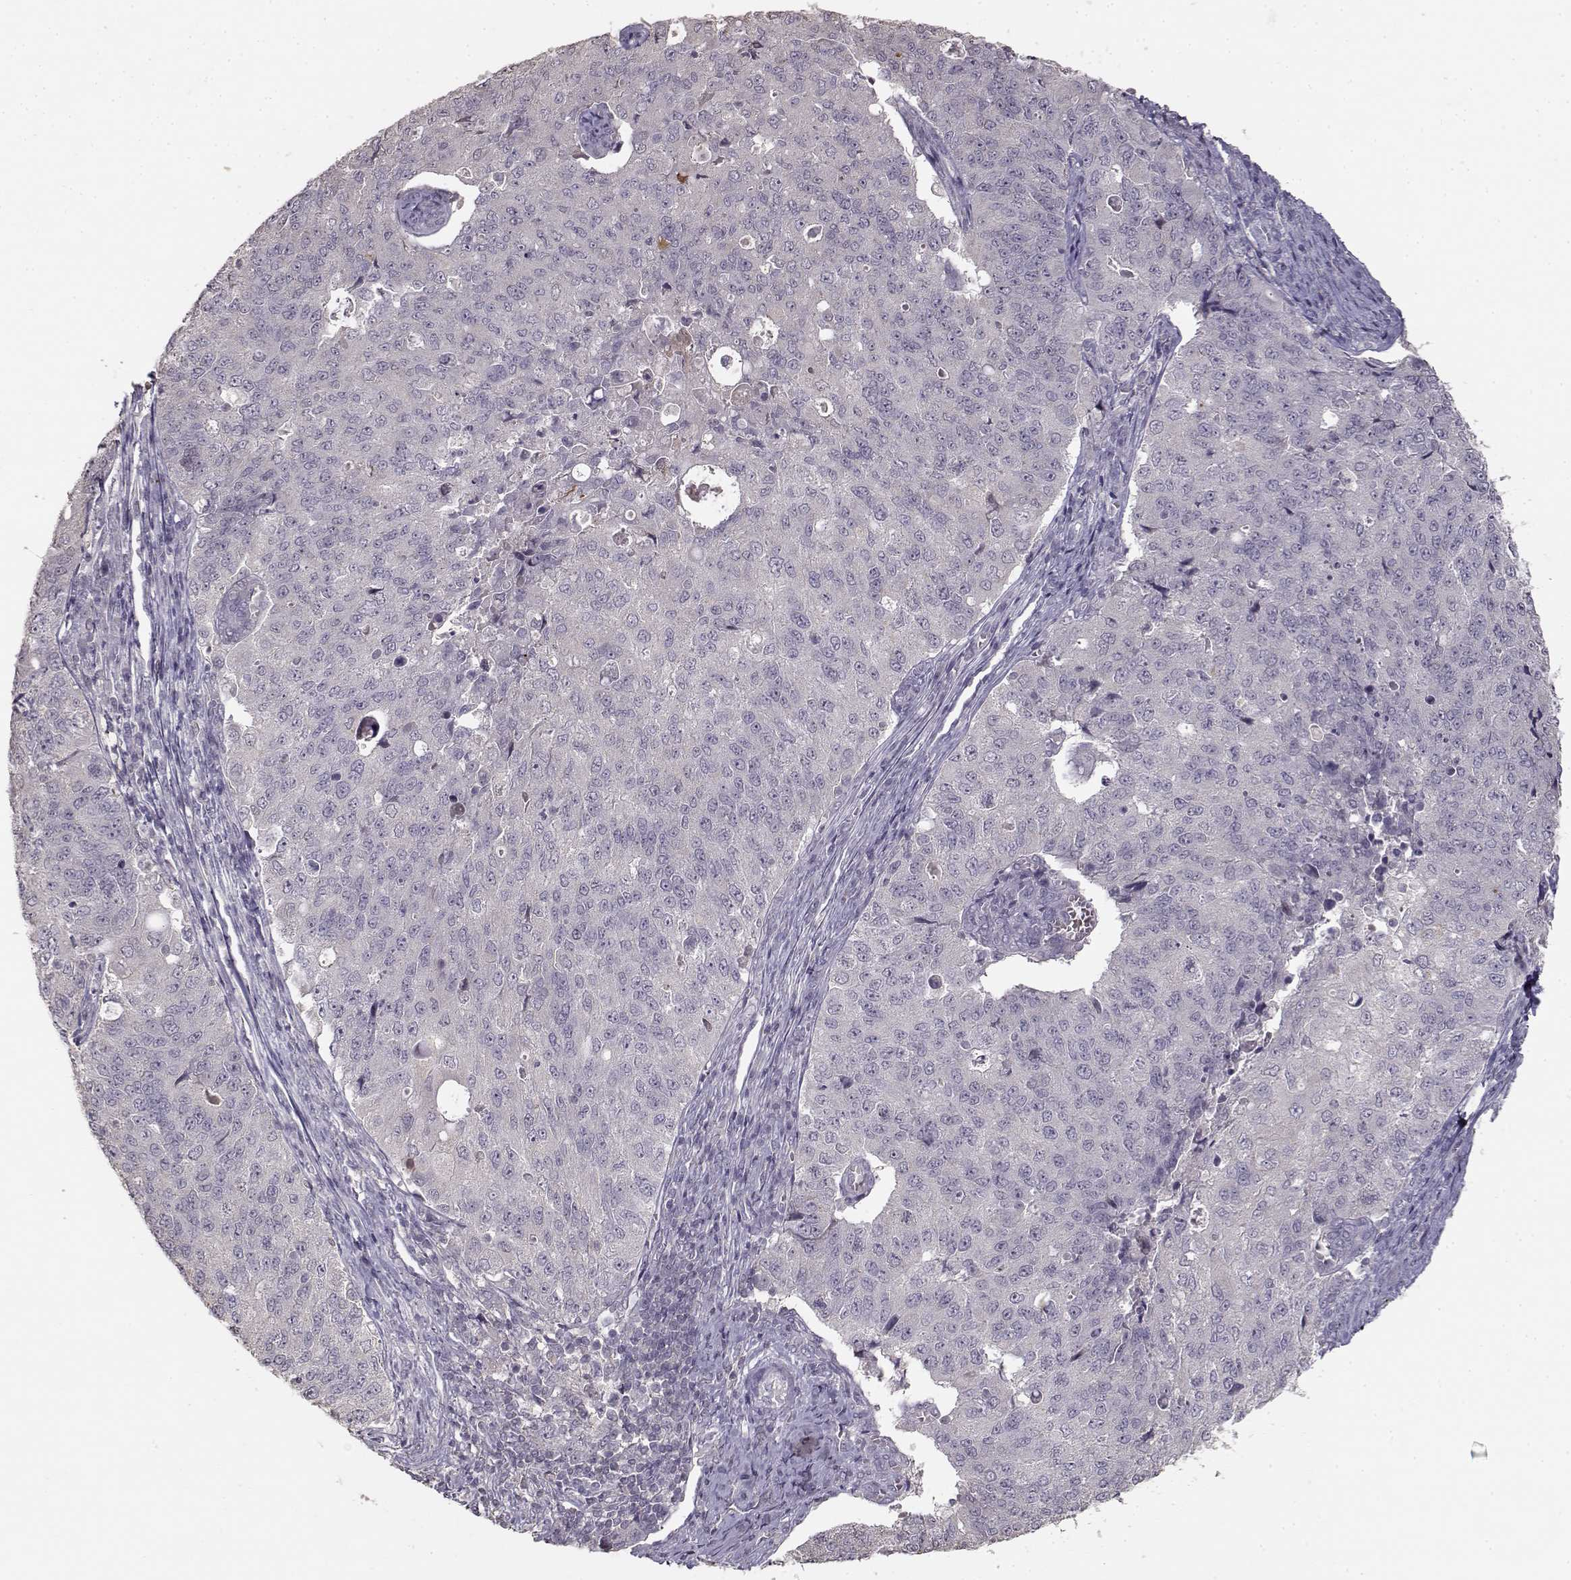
{"staining": {"intensity": "negative", "quantity": "none", "location": "none"}, "tissue": "endometrial cancer", "cell_type": "Tumor cells", "image_type": "cancer", "snomed": [{"axis": "morphology", "description": "Adenocarcinoma, NOS"}, {"axis": "topography", "description": "Endometrium"}], "caption": "Immunohistochemical staining of human endometrial cancer (adenocarcinoma) exhibits no significant positivity in tumor cells.", "gene": "UROC1", "patient": {"sex": "female", "age": 43}}